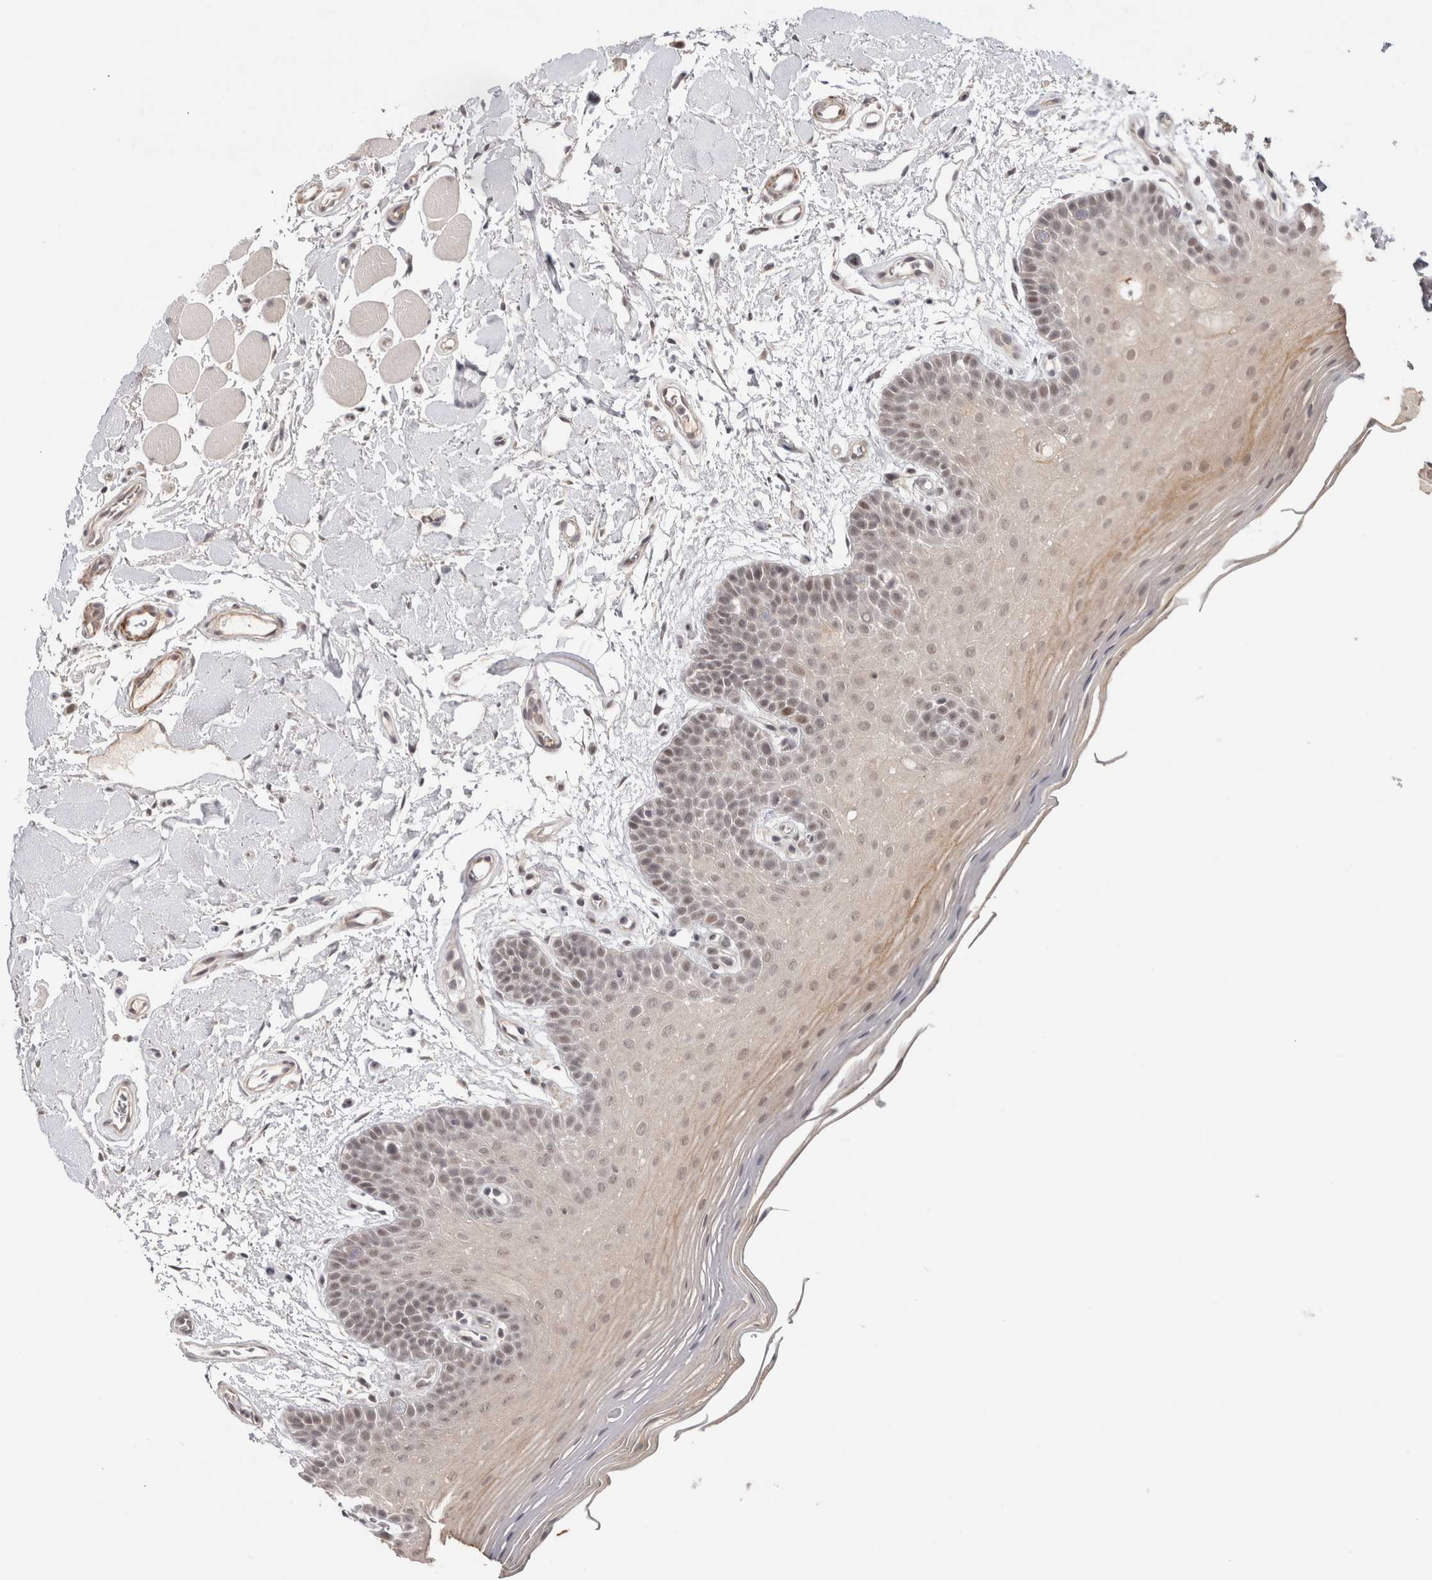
{"staining": {"intensity": "weak", "quantity": ">75%", "location": "cytoplasmic/membranous,nuclear"}, "tissue": "oral mucosa", "cell_type": "Squamous epithelial cells", "image_type": "normal", "snomed": [{"axis": "morphology", "description": "Normal tissue, NOS"}, {"axis": "topography", "description": "Oral tissue"}], "caption": "Oral mucosa was stained to show a protein in brown. There is low levels of weak cytoplasmic/membranous,nuclear staining in approximately >75% of squamous epithelial cells. Using DAB (3,3'-diaminobenzidine) (brown) and hematoxylin (blue) stains, captured at high magnification using brightfield microscopy.", "gene": "ZNF318", "patient": {"sex": "male", "age": 62}}